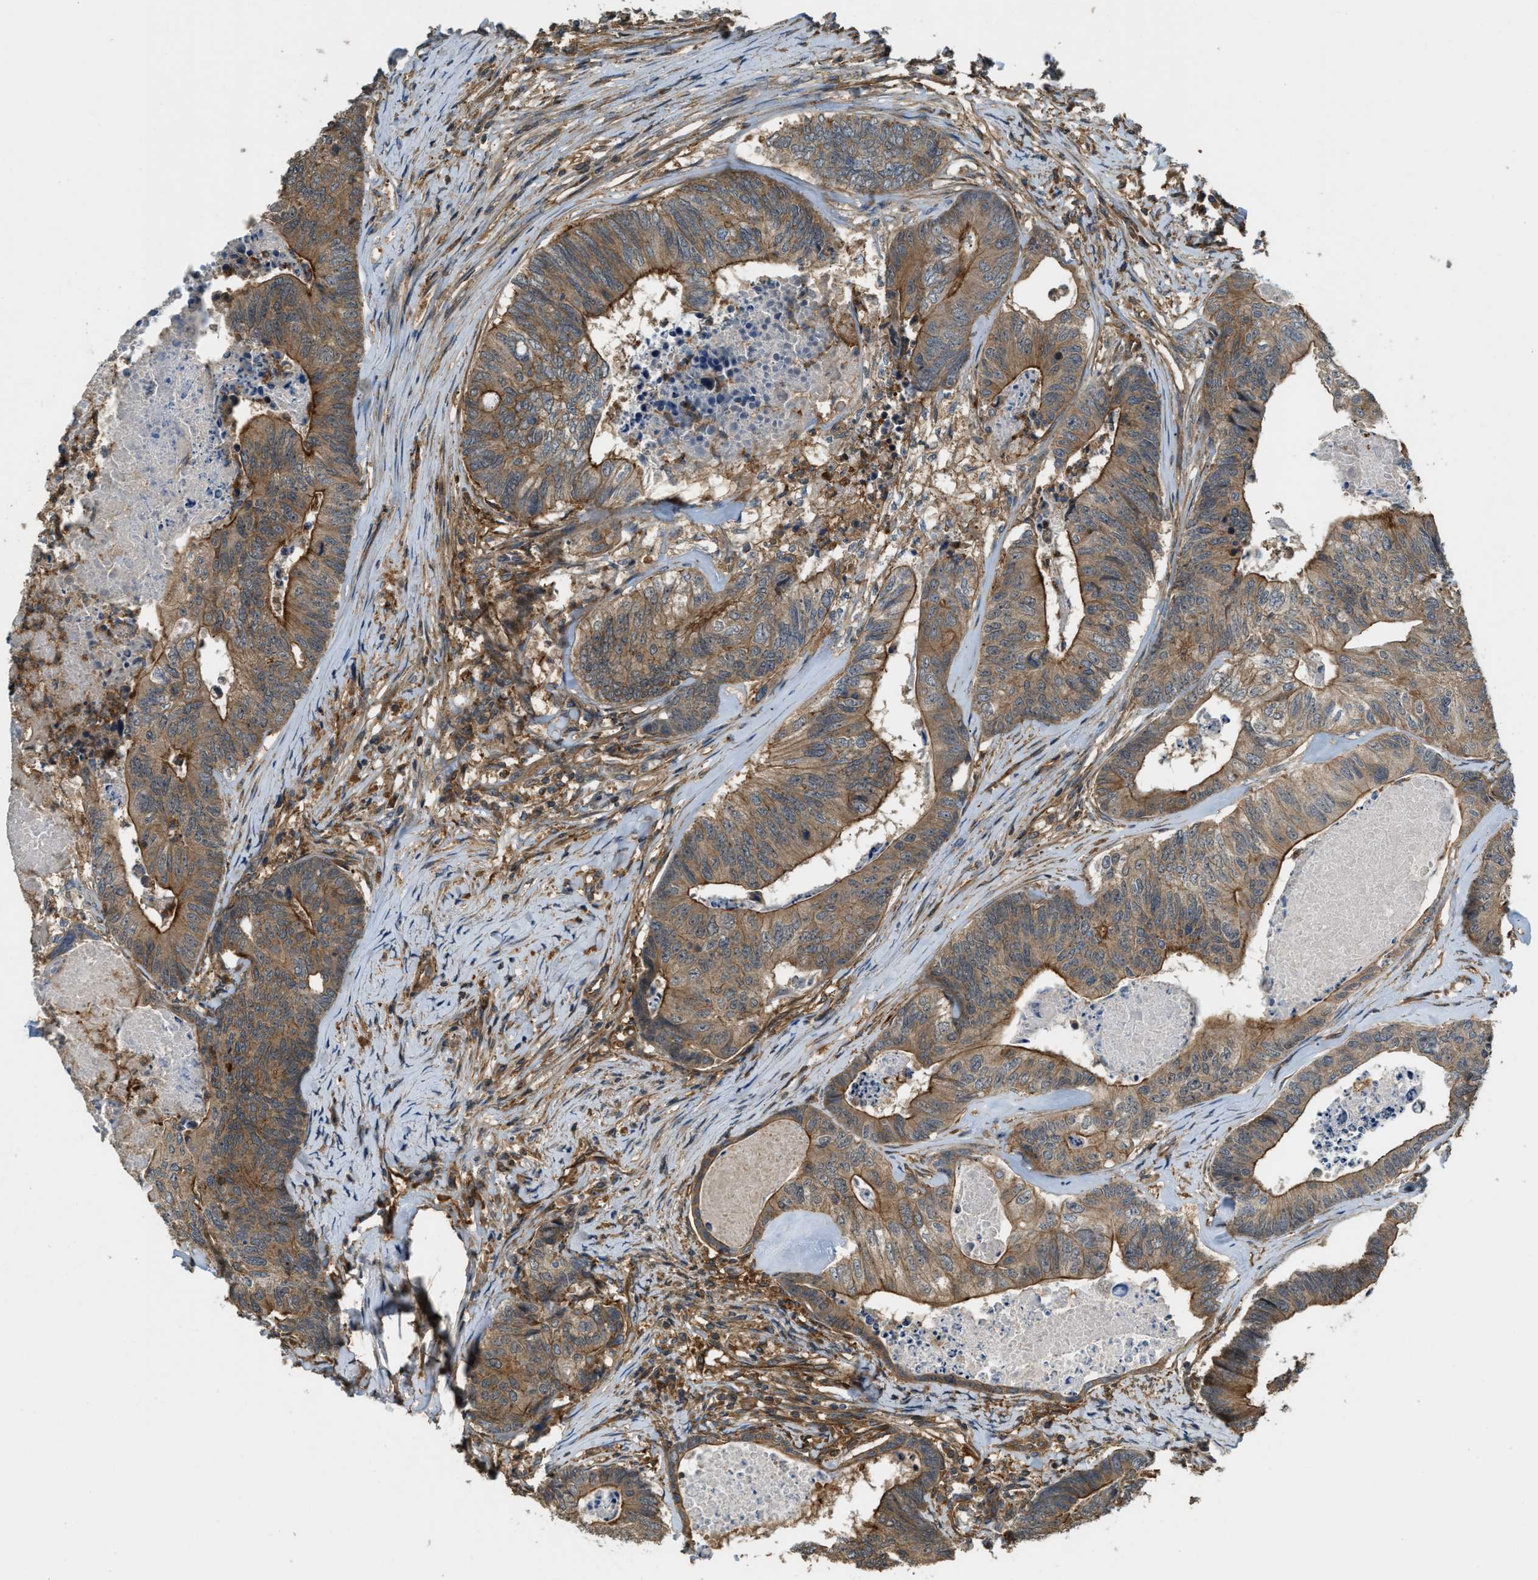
{"staining": {"intensity": "moderate", "quantity": ">75%", "location": "cytoplasmic/membranous"}, "tissue": "colorectal cancer", "cell_type": "Tumor cells", "image_type": "cancer", "snomed": [{"axis": "morphology", "description": "Adenocarcinoma, NOS"}, {"axis": "topography", "description": "Colon"}], "caption": "Colorectal cancer stained with a brown dye reveals moderate cytoplasmic/membranous positive expression in about >75% of tumor cells.", "gene": "BAG4", "patient": {"sex": "female", "age": 67}}